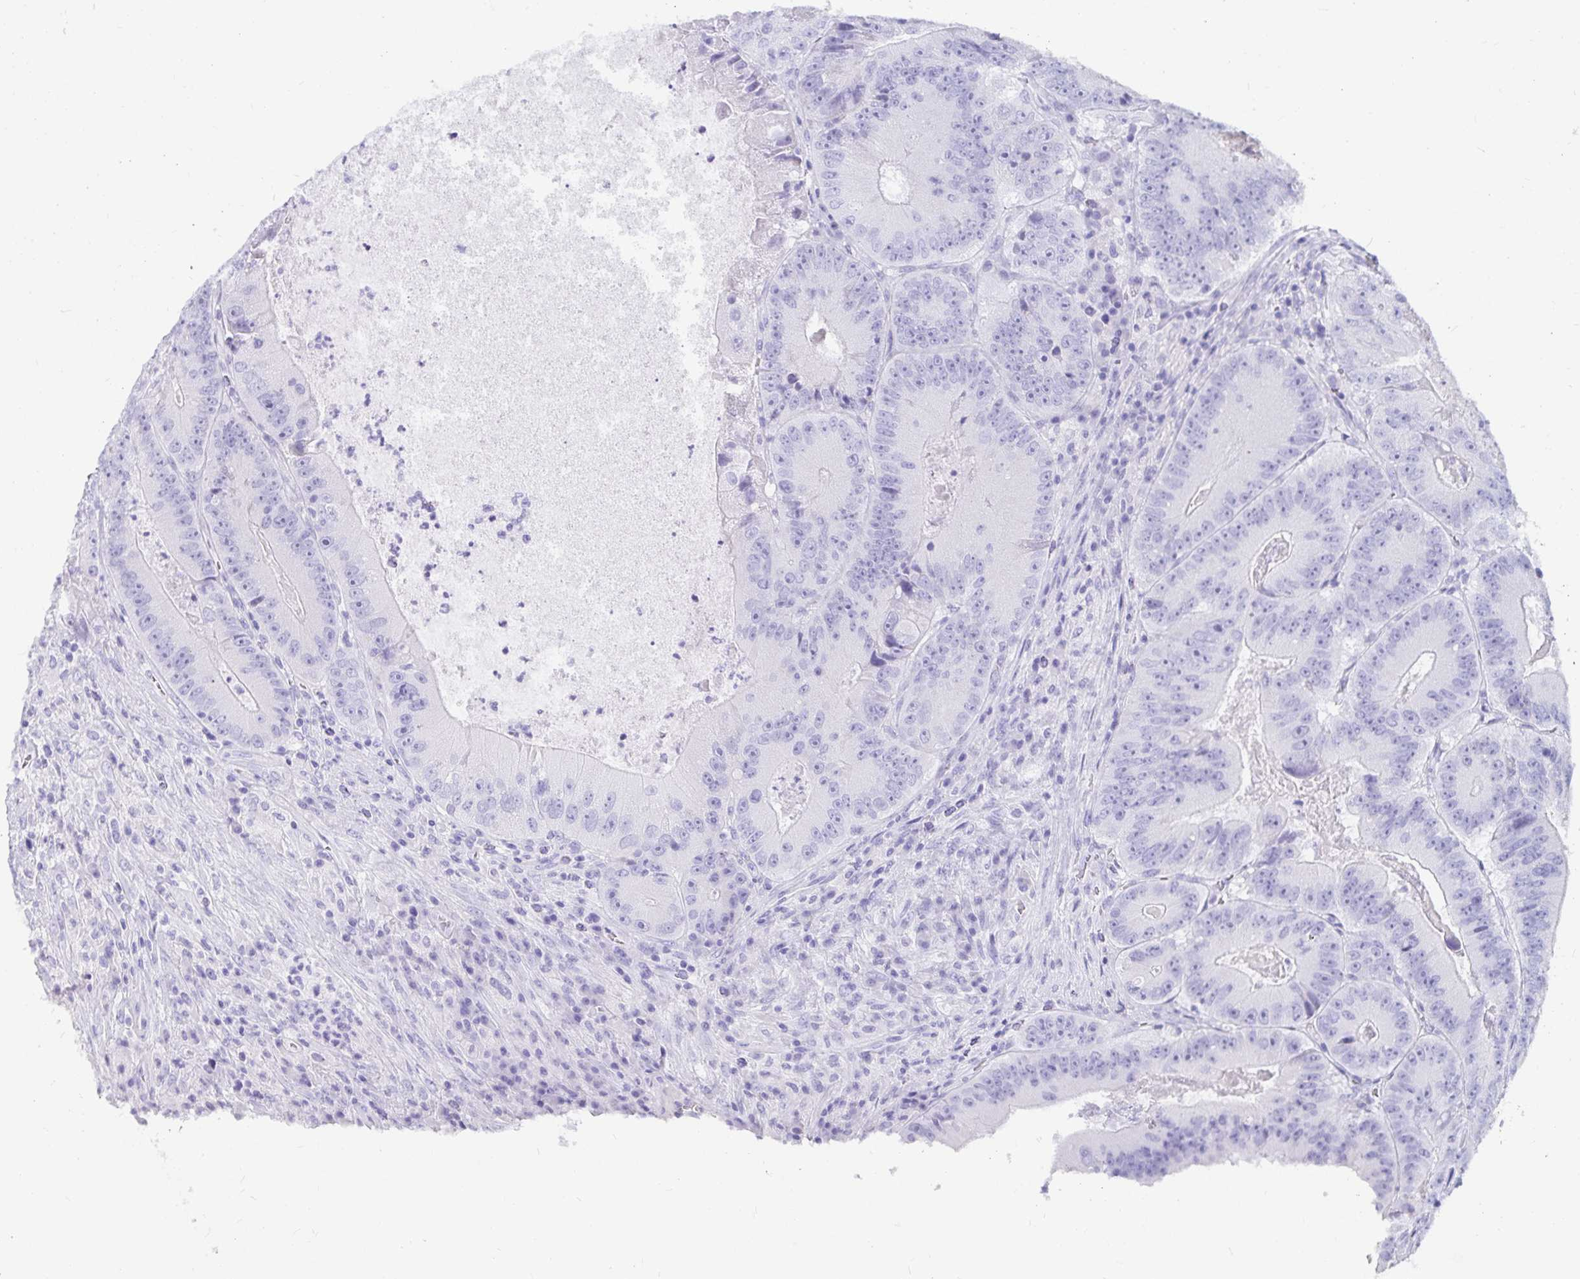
{"staining": {"intensity": "negative", "quantity": "none", "location": "none"}, "tissue": "colorectal cancer", "cell_type": "Tumor cells", "image_type": "cancer", "snomed": [{"axis": "morphology", "description": "Adenocarcinoma, NOS"}, {"axis": "topography", "description": "Colon"}], "caption": "There is no significant expression in tumor cells of colorectal adenocarcinoma.", "gene": "ZPBP2", "patient": {"sex": "female", "age": 86}}